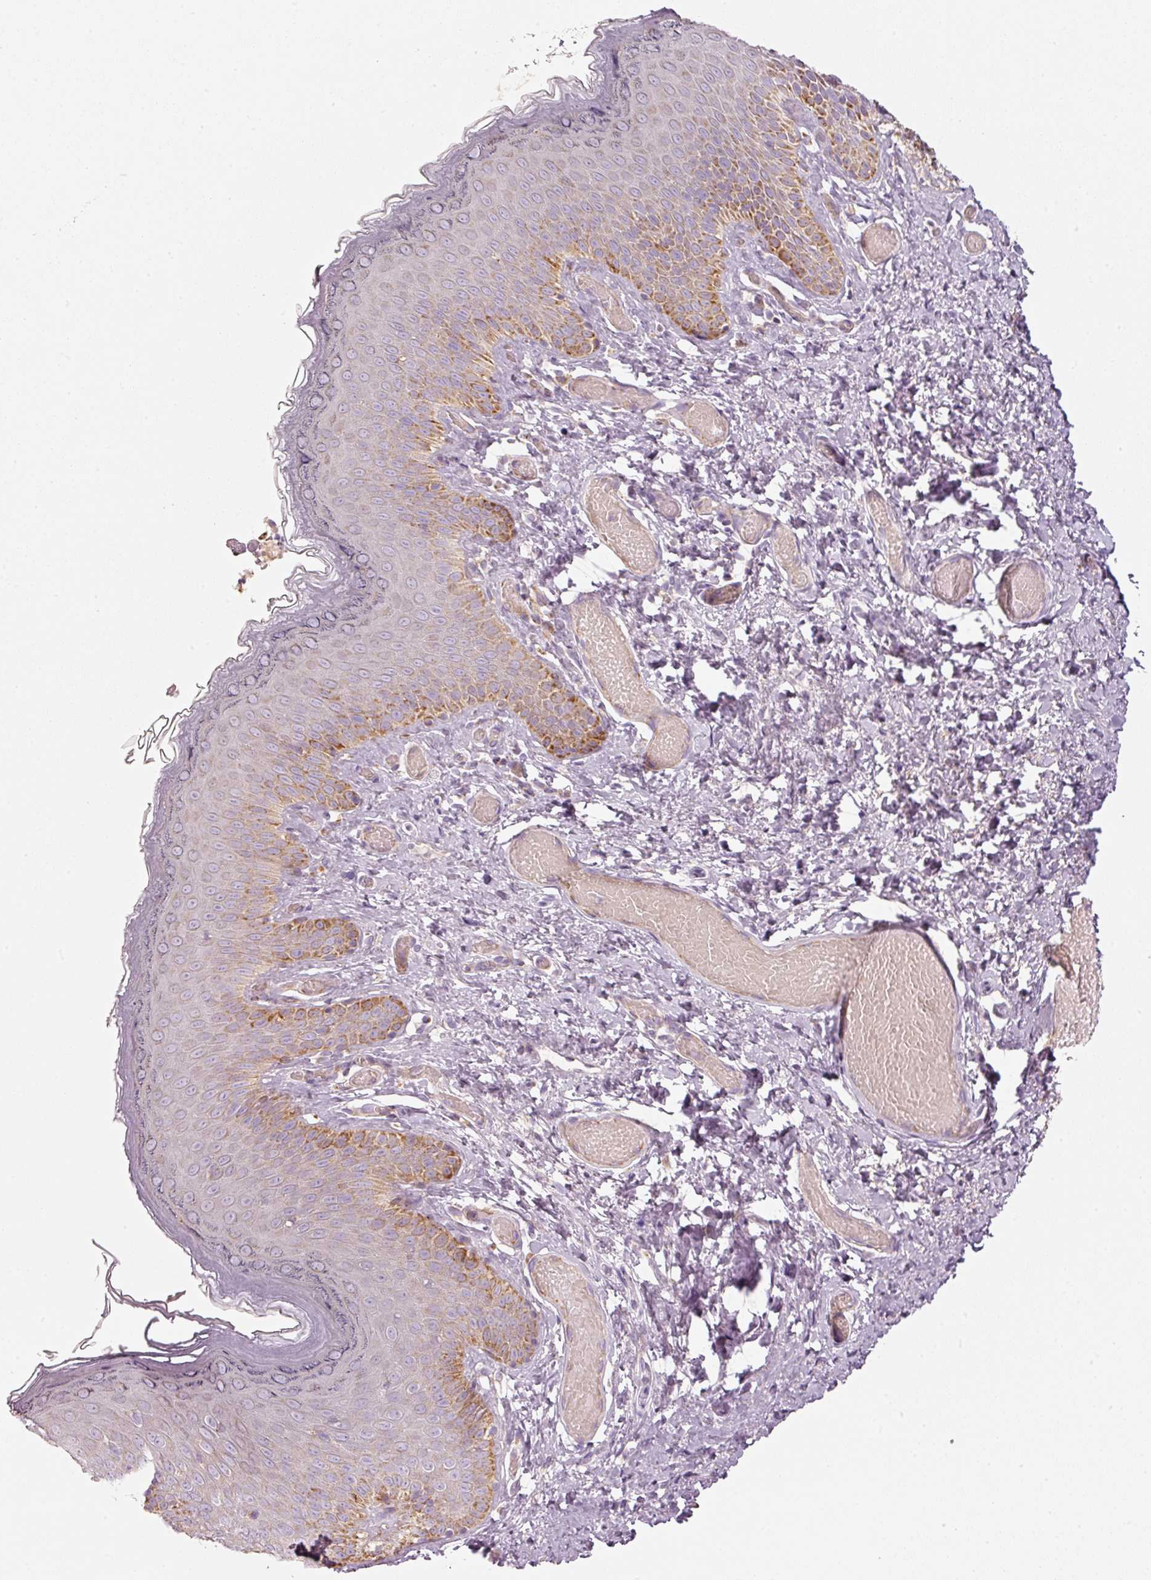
{"staining": {"intensity": "strong", "quantity": "25%-75%", "location": "cytoplasmic/membranous"}, "tissue": "skin", "cell_type": "Epidermal cells", "image_type": "normal", "snomed": [{"axis": "morphology", "description": "Normal tissue, NOS"}, {"axis": "topography", "description": "Anal"}], "caption": "Skin stained with IHC reveals strong cytoplasmic/membranous staining in approximately 25%-75% of epidermal cells. The staining was performed using DAB, with brown indicating positive protein expression. Nuclei are stained blue with hematoxylin.", "gene": "C17orf98", "patient": {"sex": "female", "age": 40}}